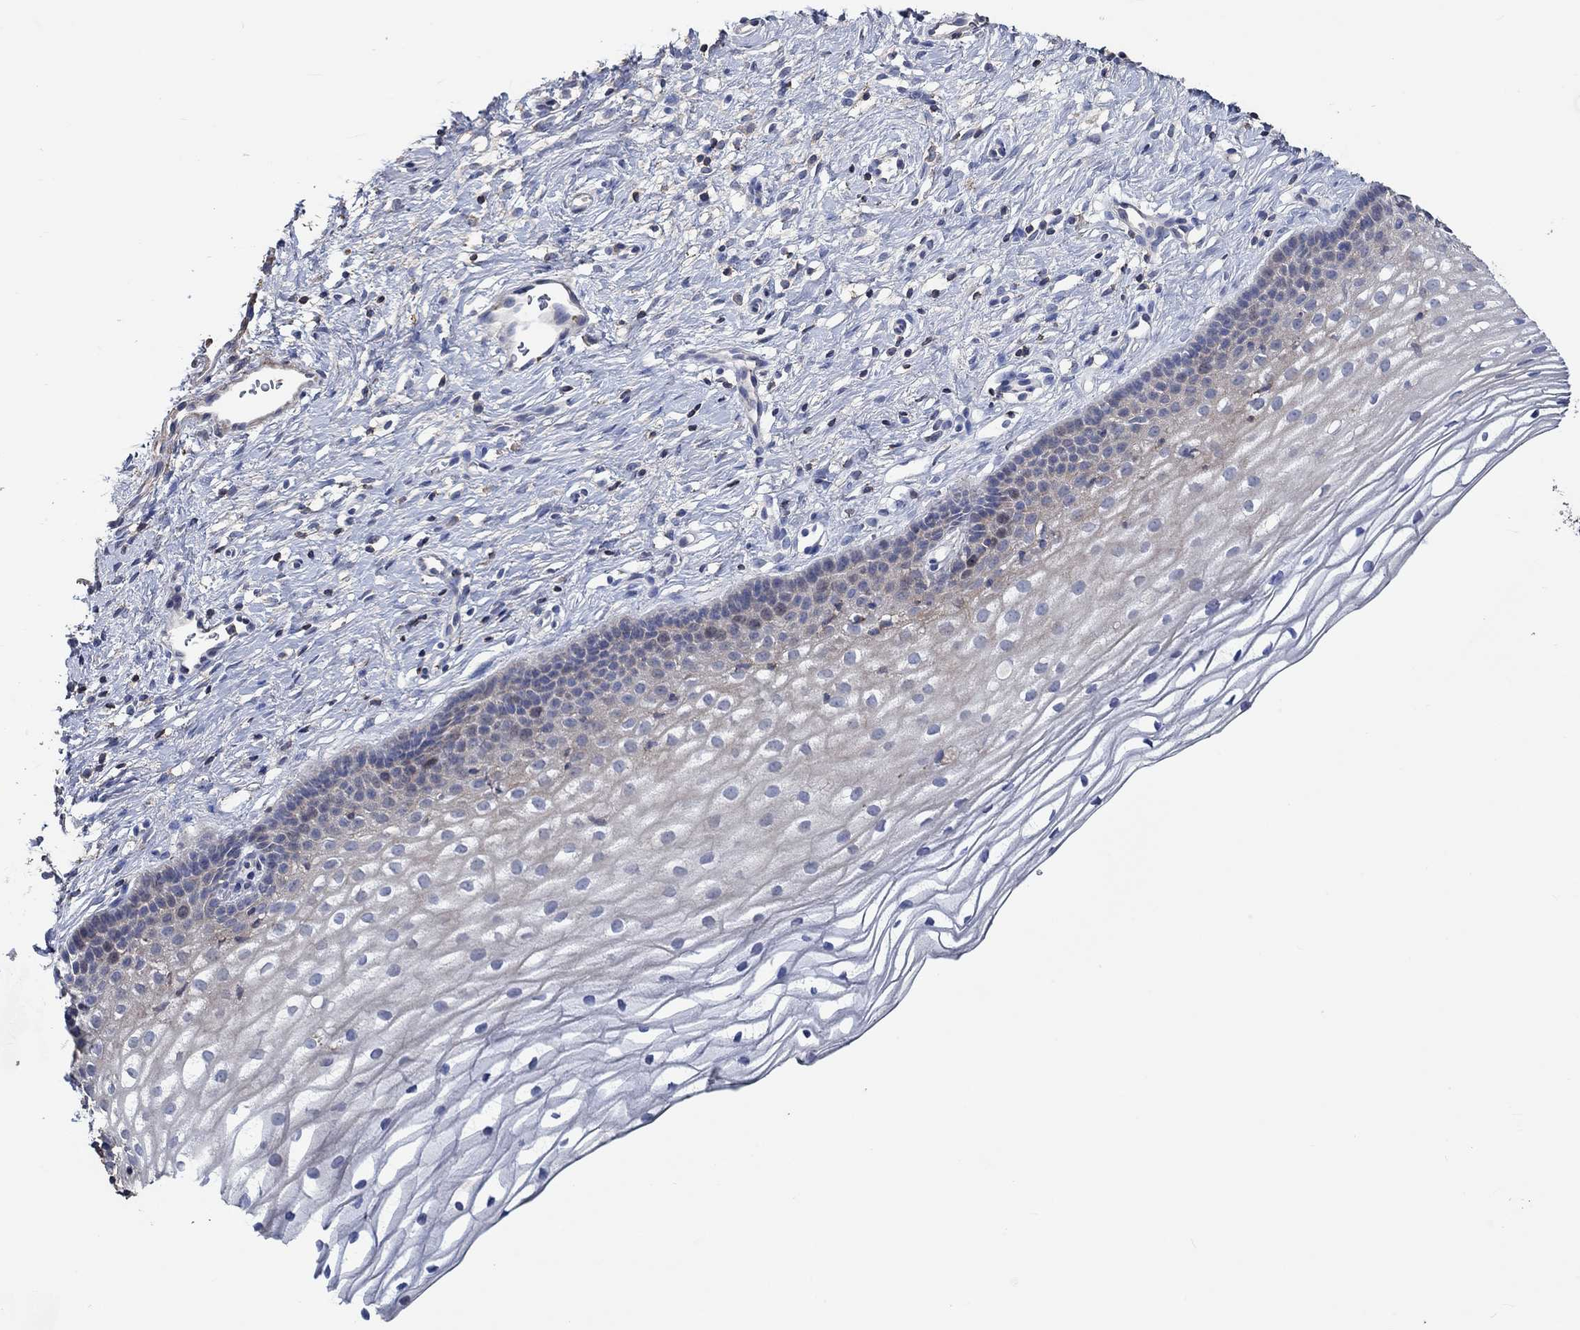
{"staining": {"intensity": "negative", "quantity": "none", "location": "none"}, "tissue": "cervix", "cell_type": "Glandular cells", "image_type": "normal", "snomed": [{"axis": "morphology", "description": "Normal tissue, NOS"}, {"axis": "topography", "description": "Cervix"}], "caption": "Glandular cells are negative for brown protein staining in benign cervix. (DAB IHC visualized using brightfield microscopy, high magnification).", "gene": "TNFAIP8L3", "patient": {"sex": "female", "age": 39}}